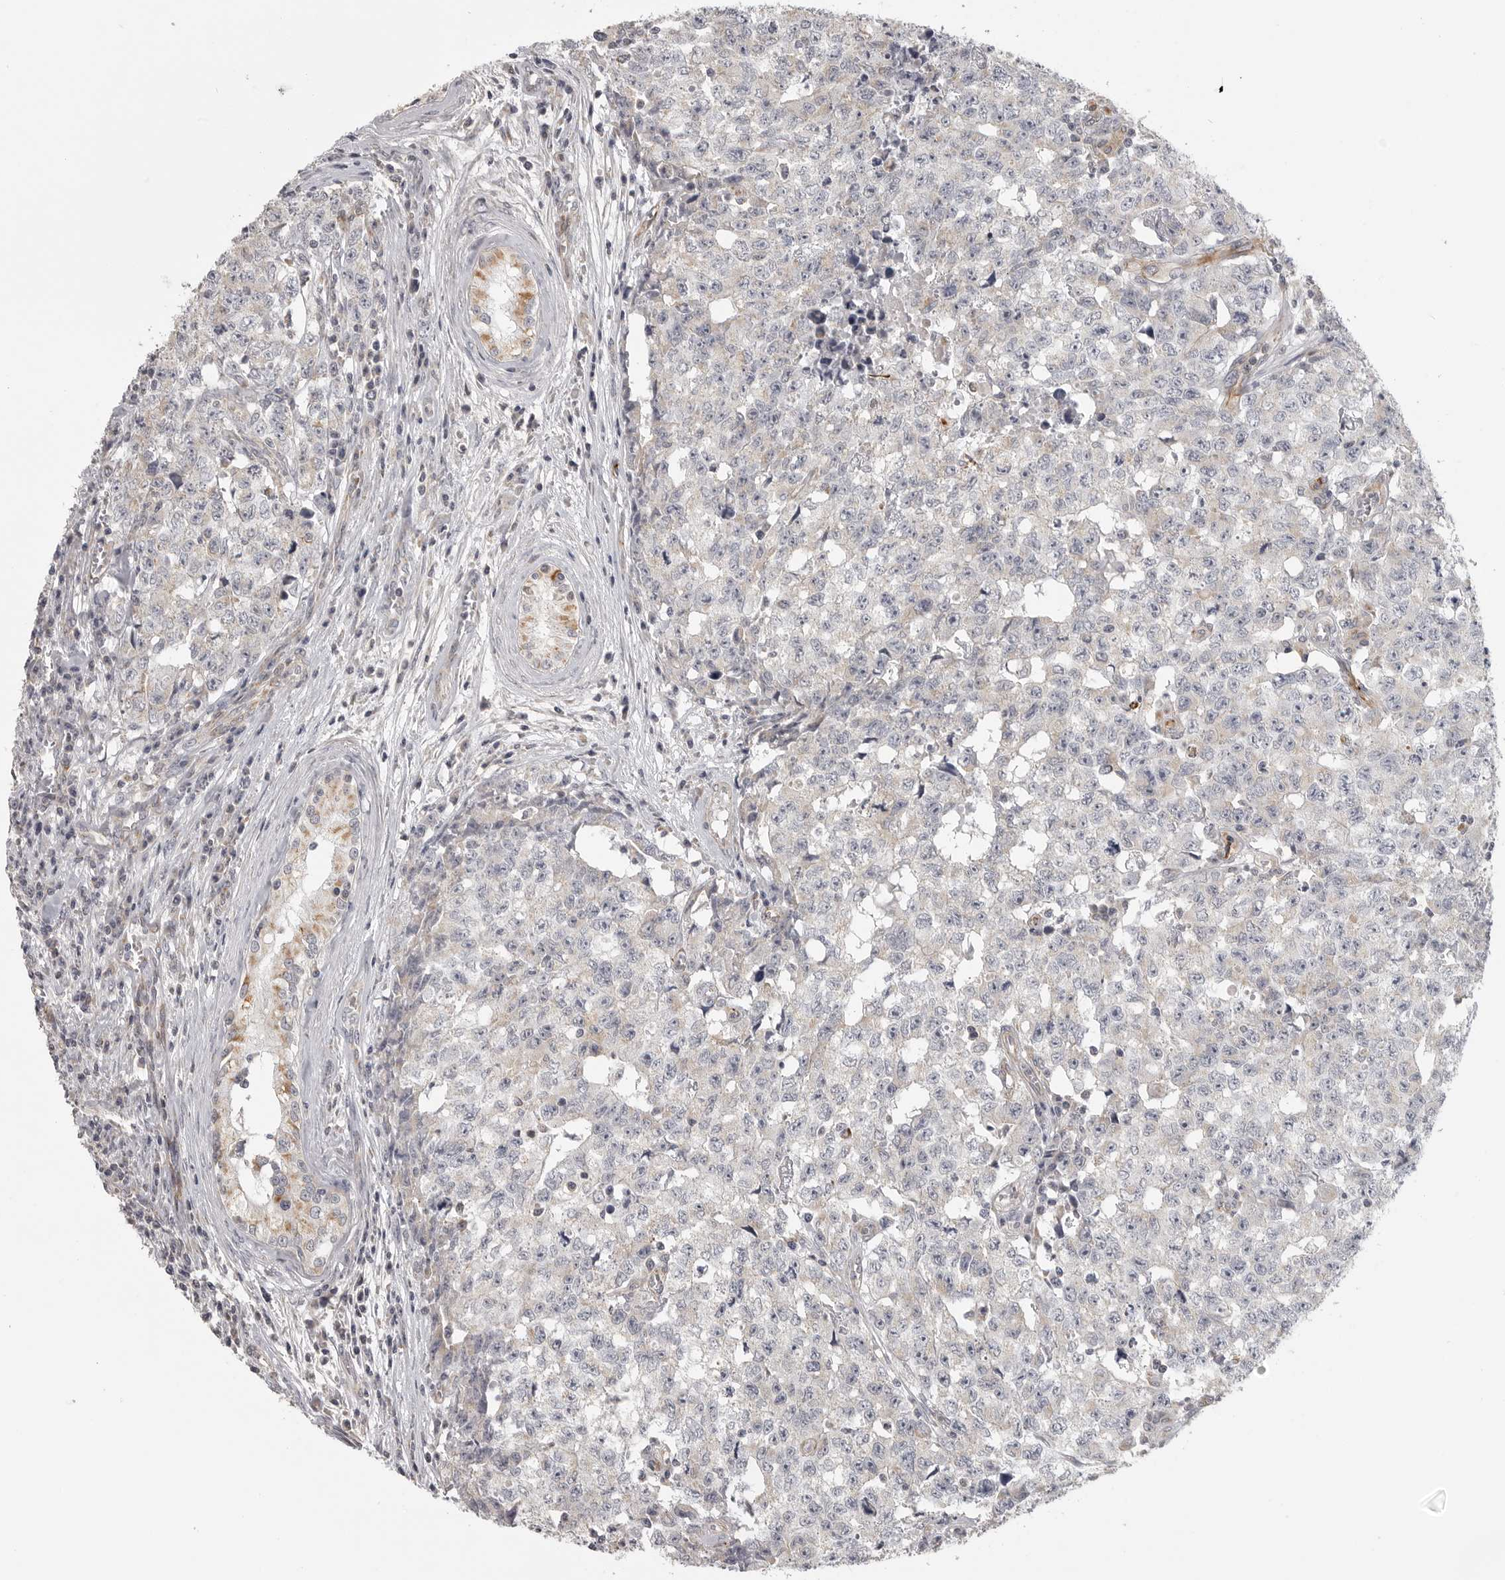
{"staining": {"intensity": "negative", "quantity": "none", "location": "none"}, "tissue": "testis cancer", "cell_type": "Tumor cells", "image_type": "cancer", "snomed": [{"axis": "morphology", "description": "Carcinoma, Embryonal, NOS"}, {"axis": "topography", "description": "Testis"}], "caption": "Micrograph shows no protein positivity in tumor cells of embryonal carcinoma (testis) tissue. (Stains: DAB (3,3'-diaminobenzidine) immunohistochemistry with hematoxylin counter stain, Microscopy: brightfield microscopy at high magnification).", "gene": "RXFP3", "patient": {"sex": "male", "age": 28}}